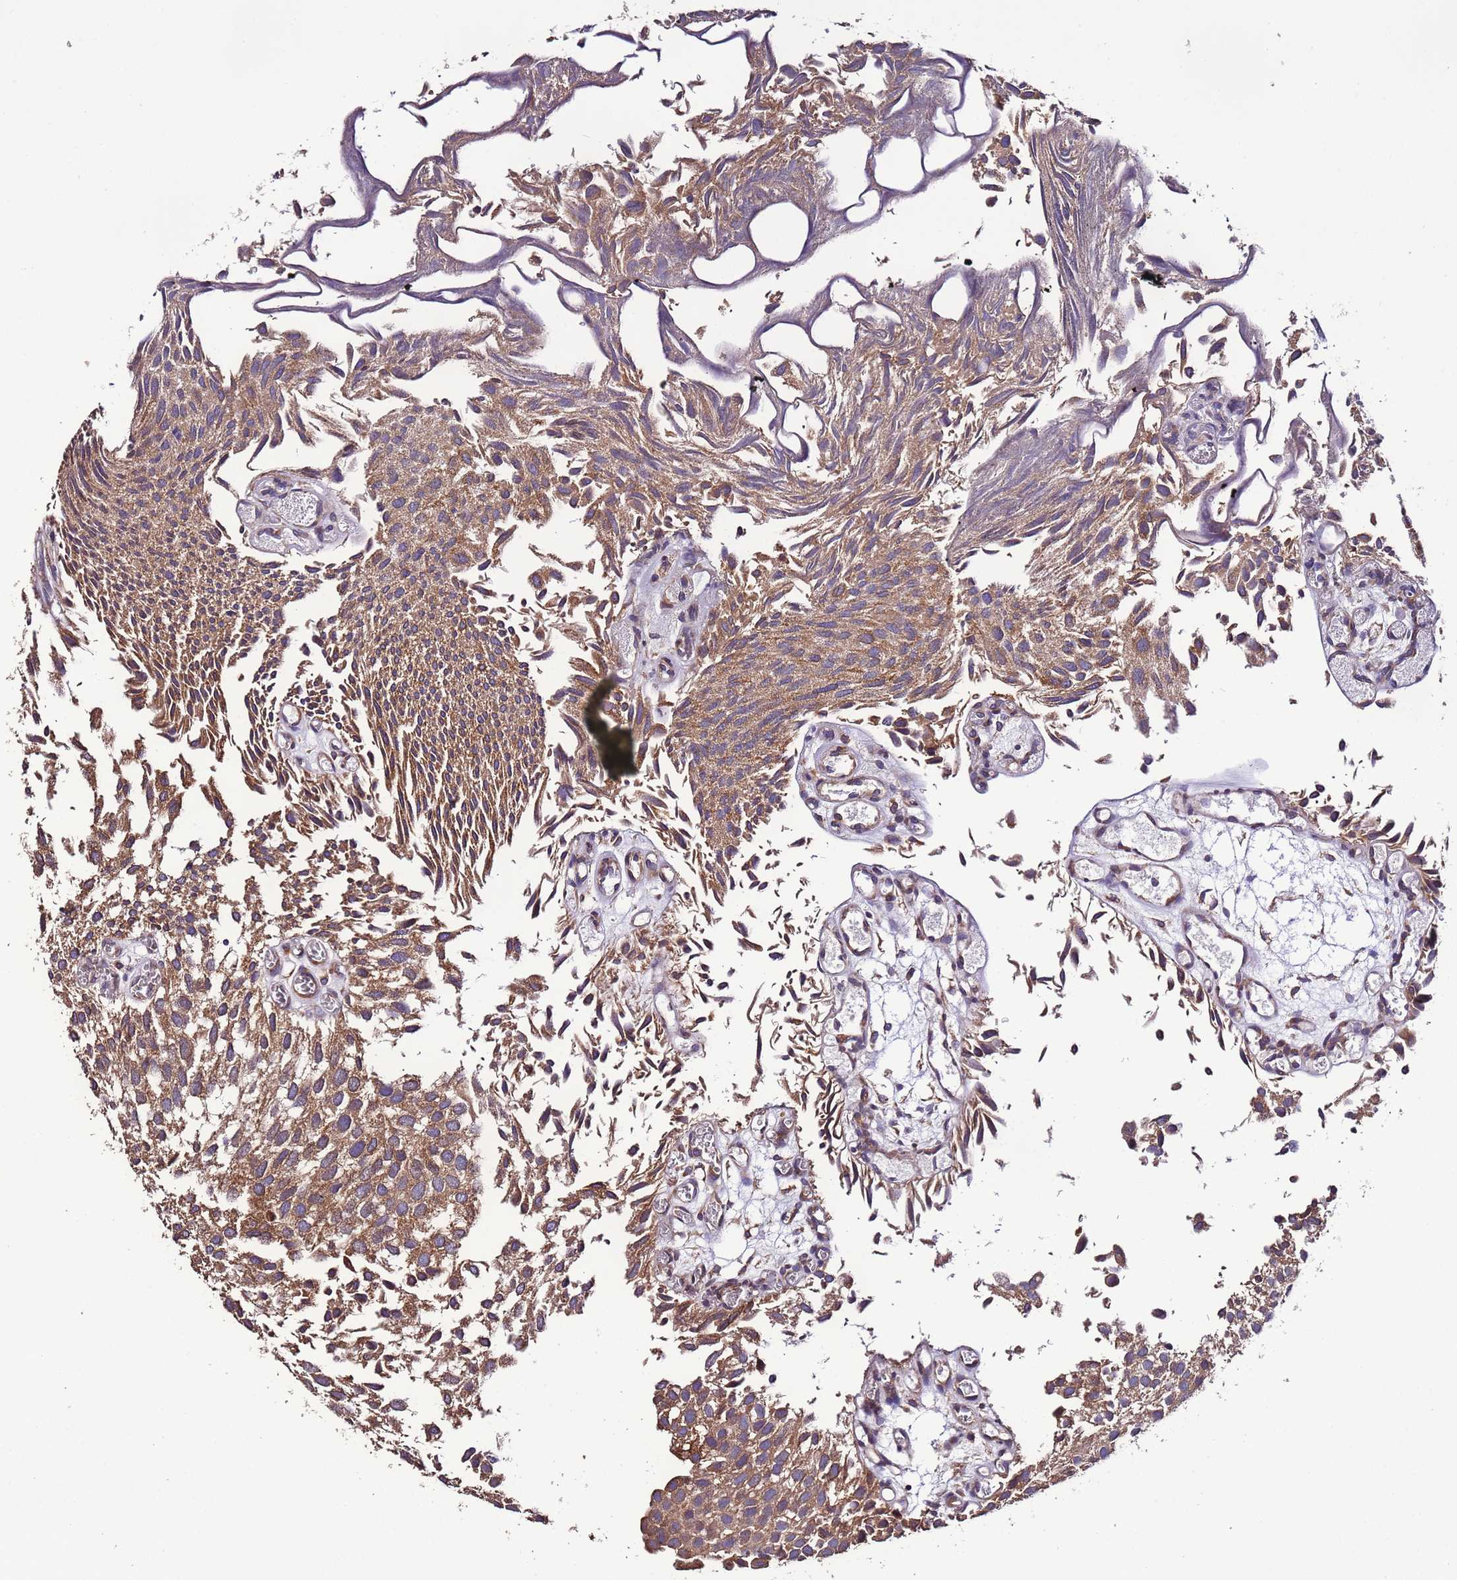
{"staining": {"intensity": "moderate", "quantity": ">75%", "location": "cytoplasmic/membranous"}, "tissue": "urothelial cancer", "cell_type": "Tumor cells", "image_type": "cancer", "snomed": [{"axis": "morphology", "description": "Urothelial carcinoma, Low grade"}, {"axis": "topography", "description": "Urinary bladder"}], "caption": "IHC histopathology image of urothelial cancer stained for a protein (brown), which demonstrates medium levels of moderate cytoplasmic/membranous staining in approximately >75% of tumor cells.", "gene": "SLC41A3", "patient": {"sex": "male", "age": 88}}